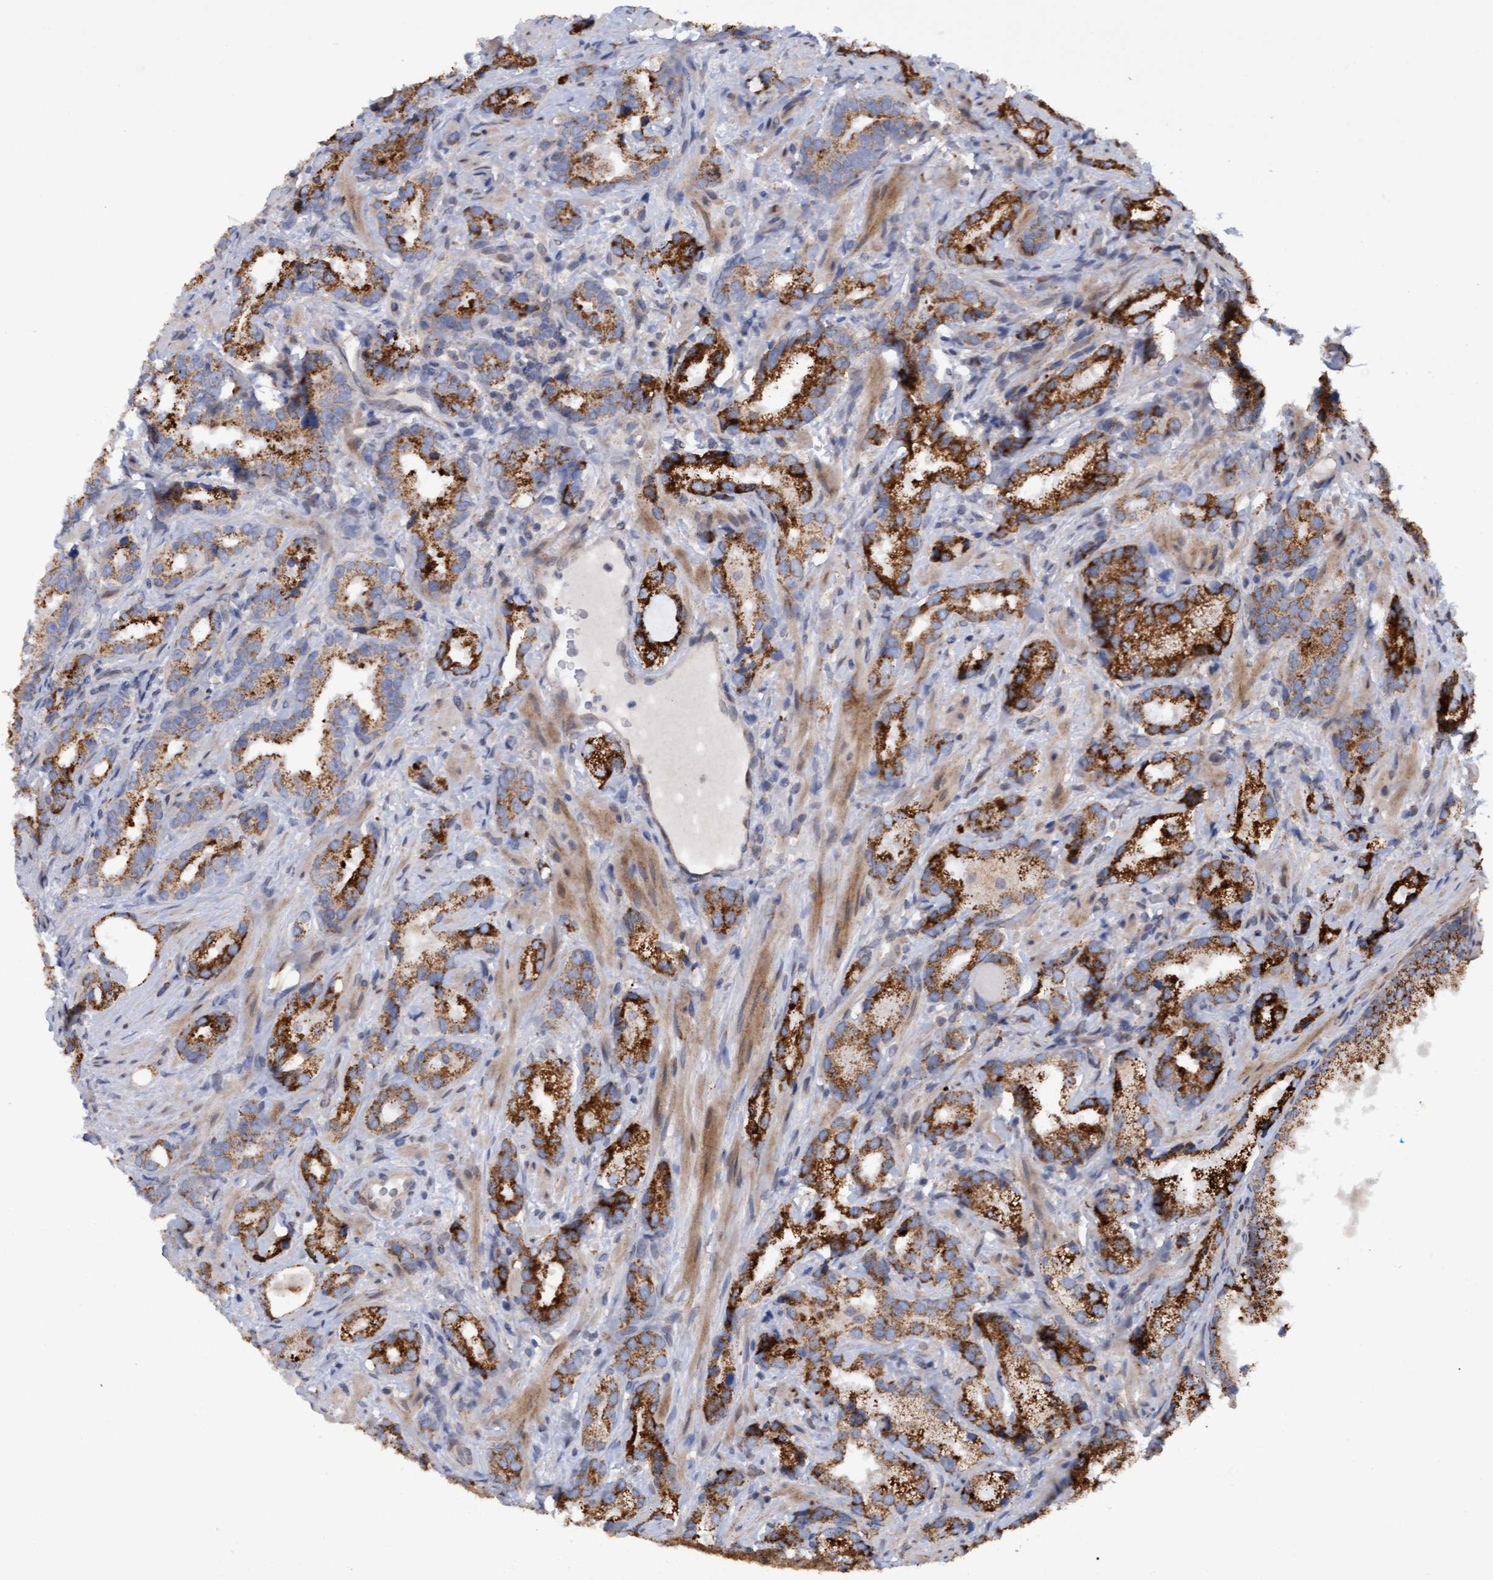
{"staining": {"intensity": "strong", "quantity": ">75%", "location": "cytoplasmic/membranous"}, "tissue": "prostate cancer", "cell_type": "Tumor cells", "image_type": "cancer", "snomed": [{"axis": "morphology", "description": "Adenocarcinoma, High grade"}, {"axis": "topography", "description": "Prostate"}], "caption": "Protein staining of adenocarcinoma (high-grade) (prostate) tissue demonstrates strong cytoplasmic/membranous positivity in approximately >75% of tumor cells.", "gene": "MGLL", "patient": {"sex": "male", "age": 63}}